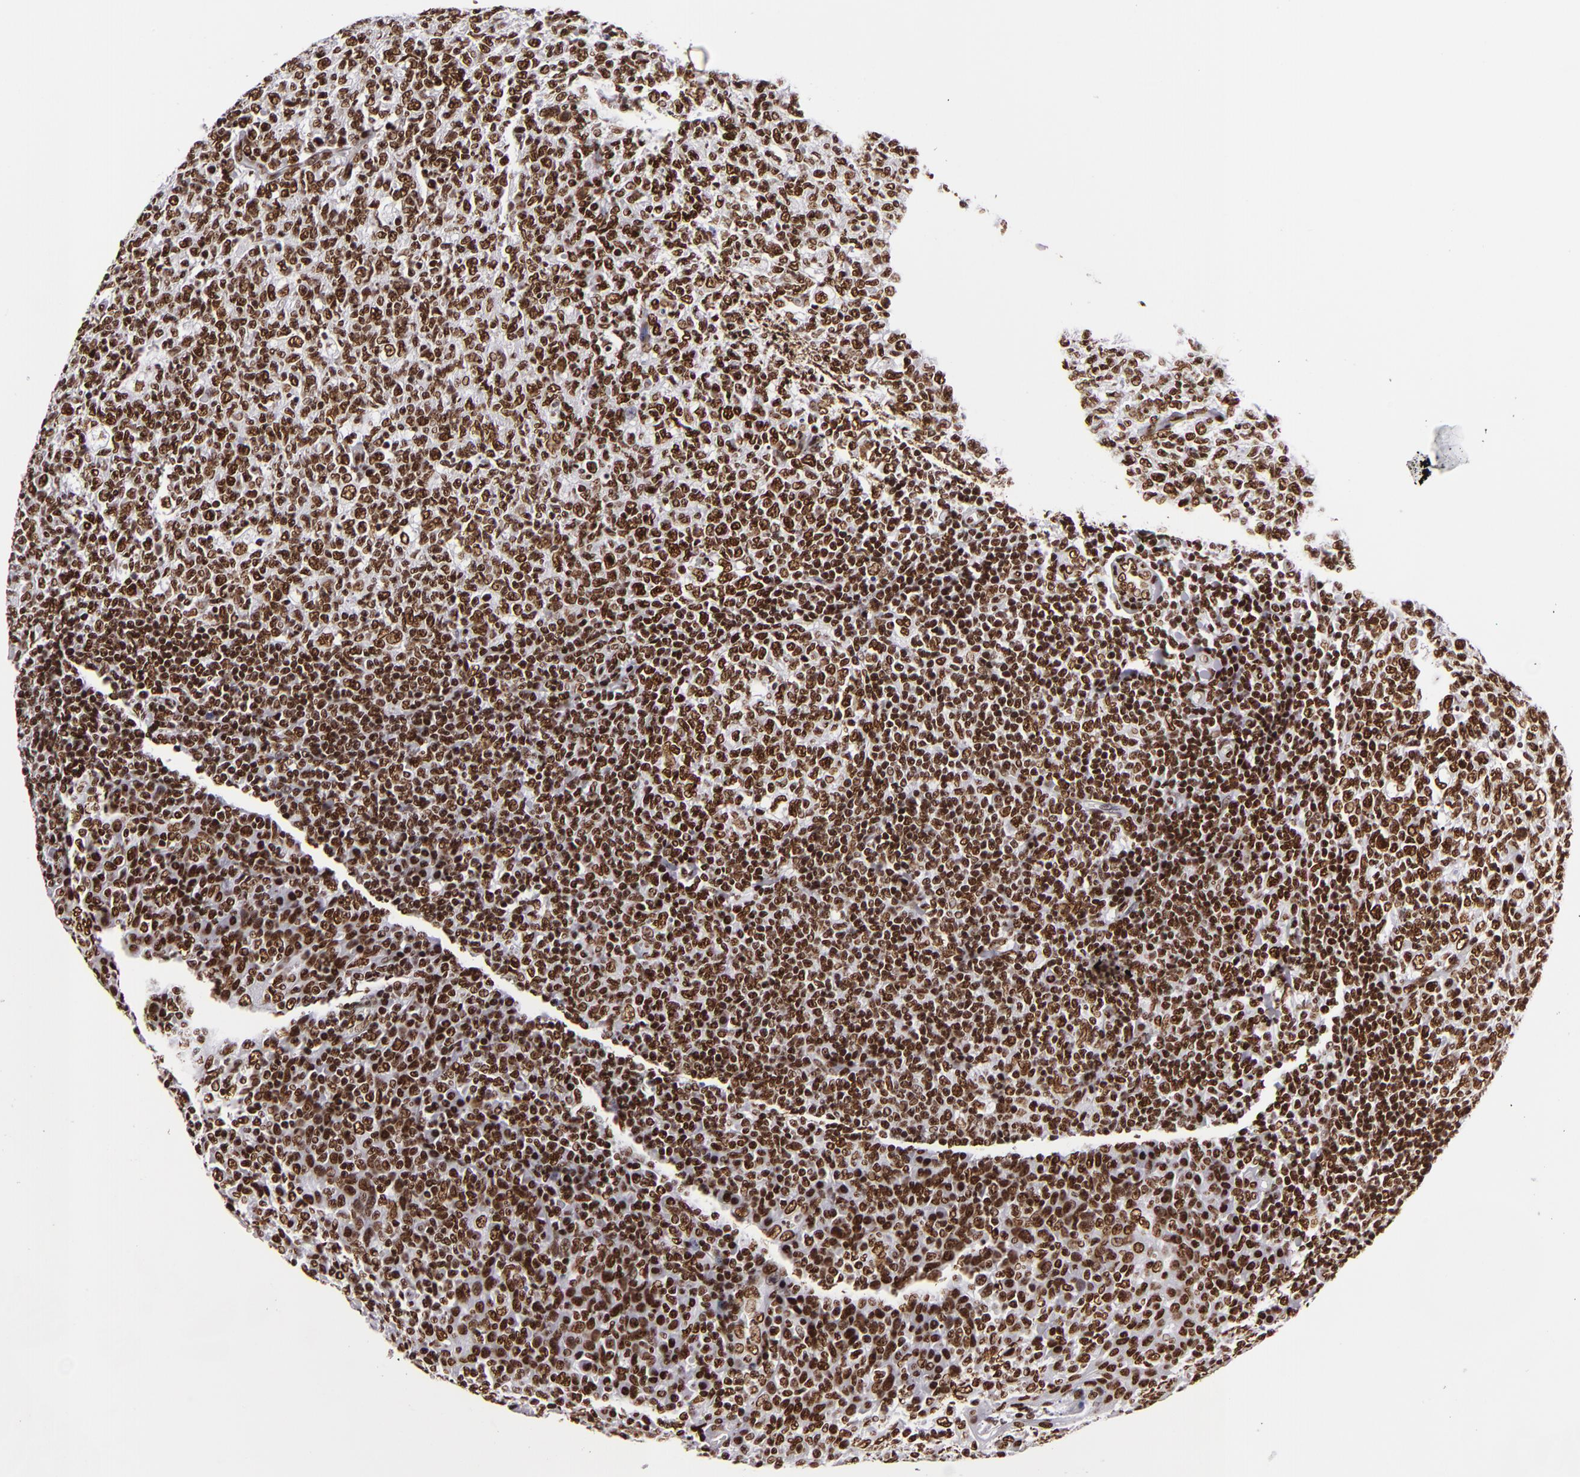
{"staining": {"intensity": "strong", "quantity": ">75%", "location": "nuclear"}, "tissue": "tonsil", "cell_type": "Germinal center cells", "image_type": "normal", "snomed": [{"axis": "morphology", "description": "Normal tissue, NOS"}, {"axis": "topography", "description": "Tonsil"}], "caption": "Immunohistochemistry of benign tonsil shows high levels of strong nuclear expression in approximately >75% of germinal center cells.", "gene": "SAFB", "patient": {"sex": "male", "age": 6}}